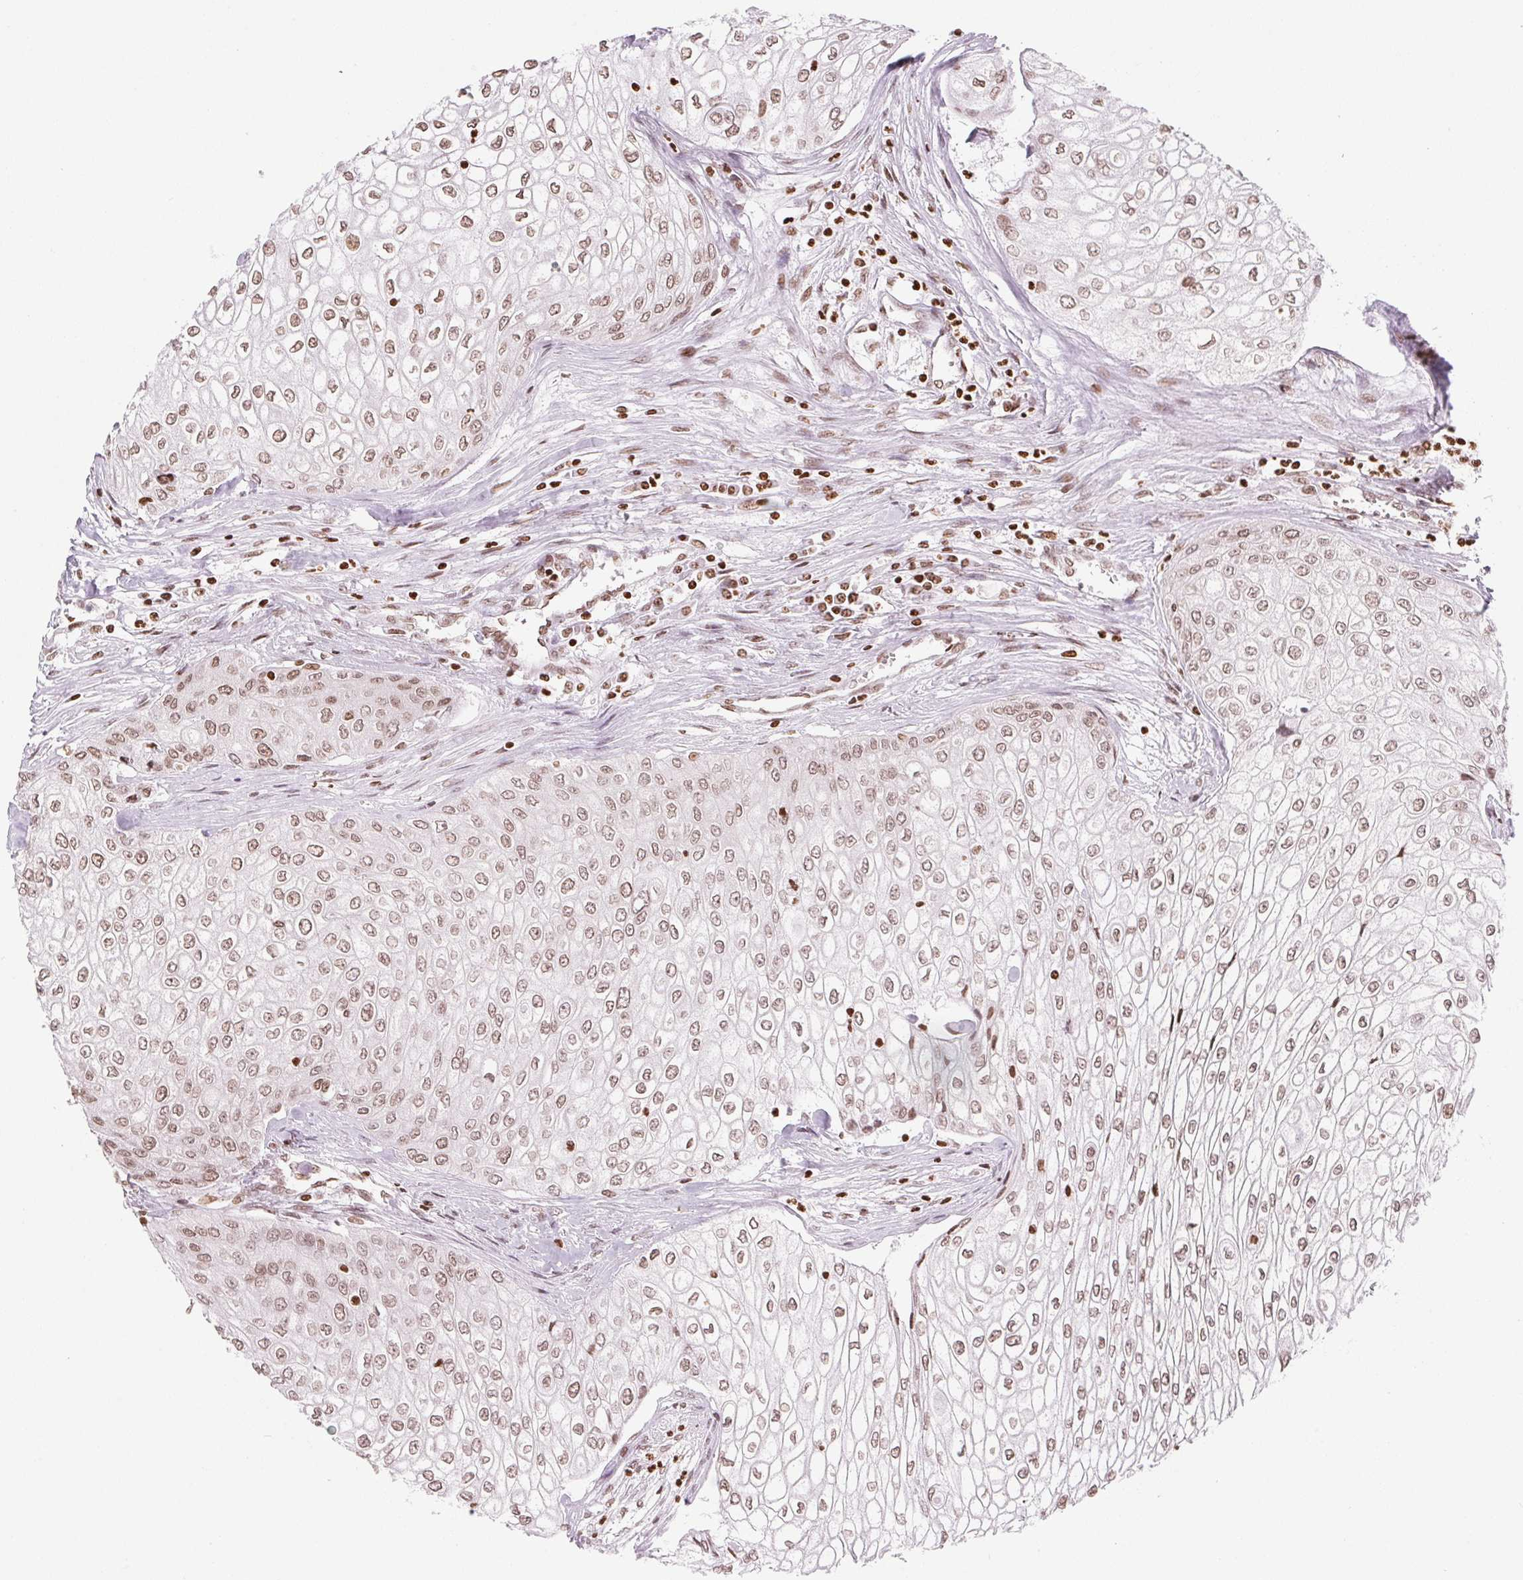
{"staining": {"intensity": "weak", "quantity": ">75%", "location": "cytoplasmic/membranous,nuclear"}, "tissue": "urothelial cancer", "cell_type": "Tumor cells", "image_type": "cancer", "snomed": [{"axis": "morphology", "description": "Urothelial carcinoma, High grade"}, {"axis": "topography", "description": "Urinary bladder"}], "caption": "Immunohistochemistry (DAB) staining of human urothelial carcinoma (high-grade) exhibits weak cytoplasmic/membranous and nuclear protein expression in approximately >75% of tumor cells.", "gene": "SMIM12", "patient": {"sex": "male", "age": 62}}